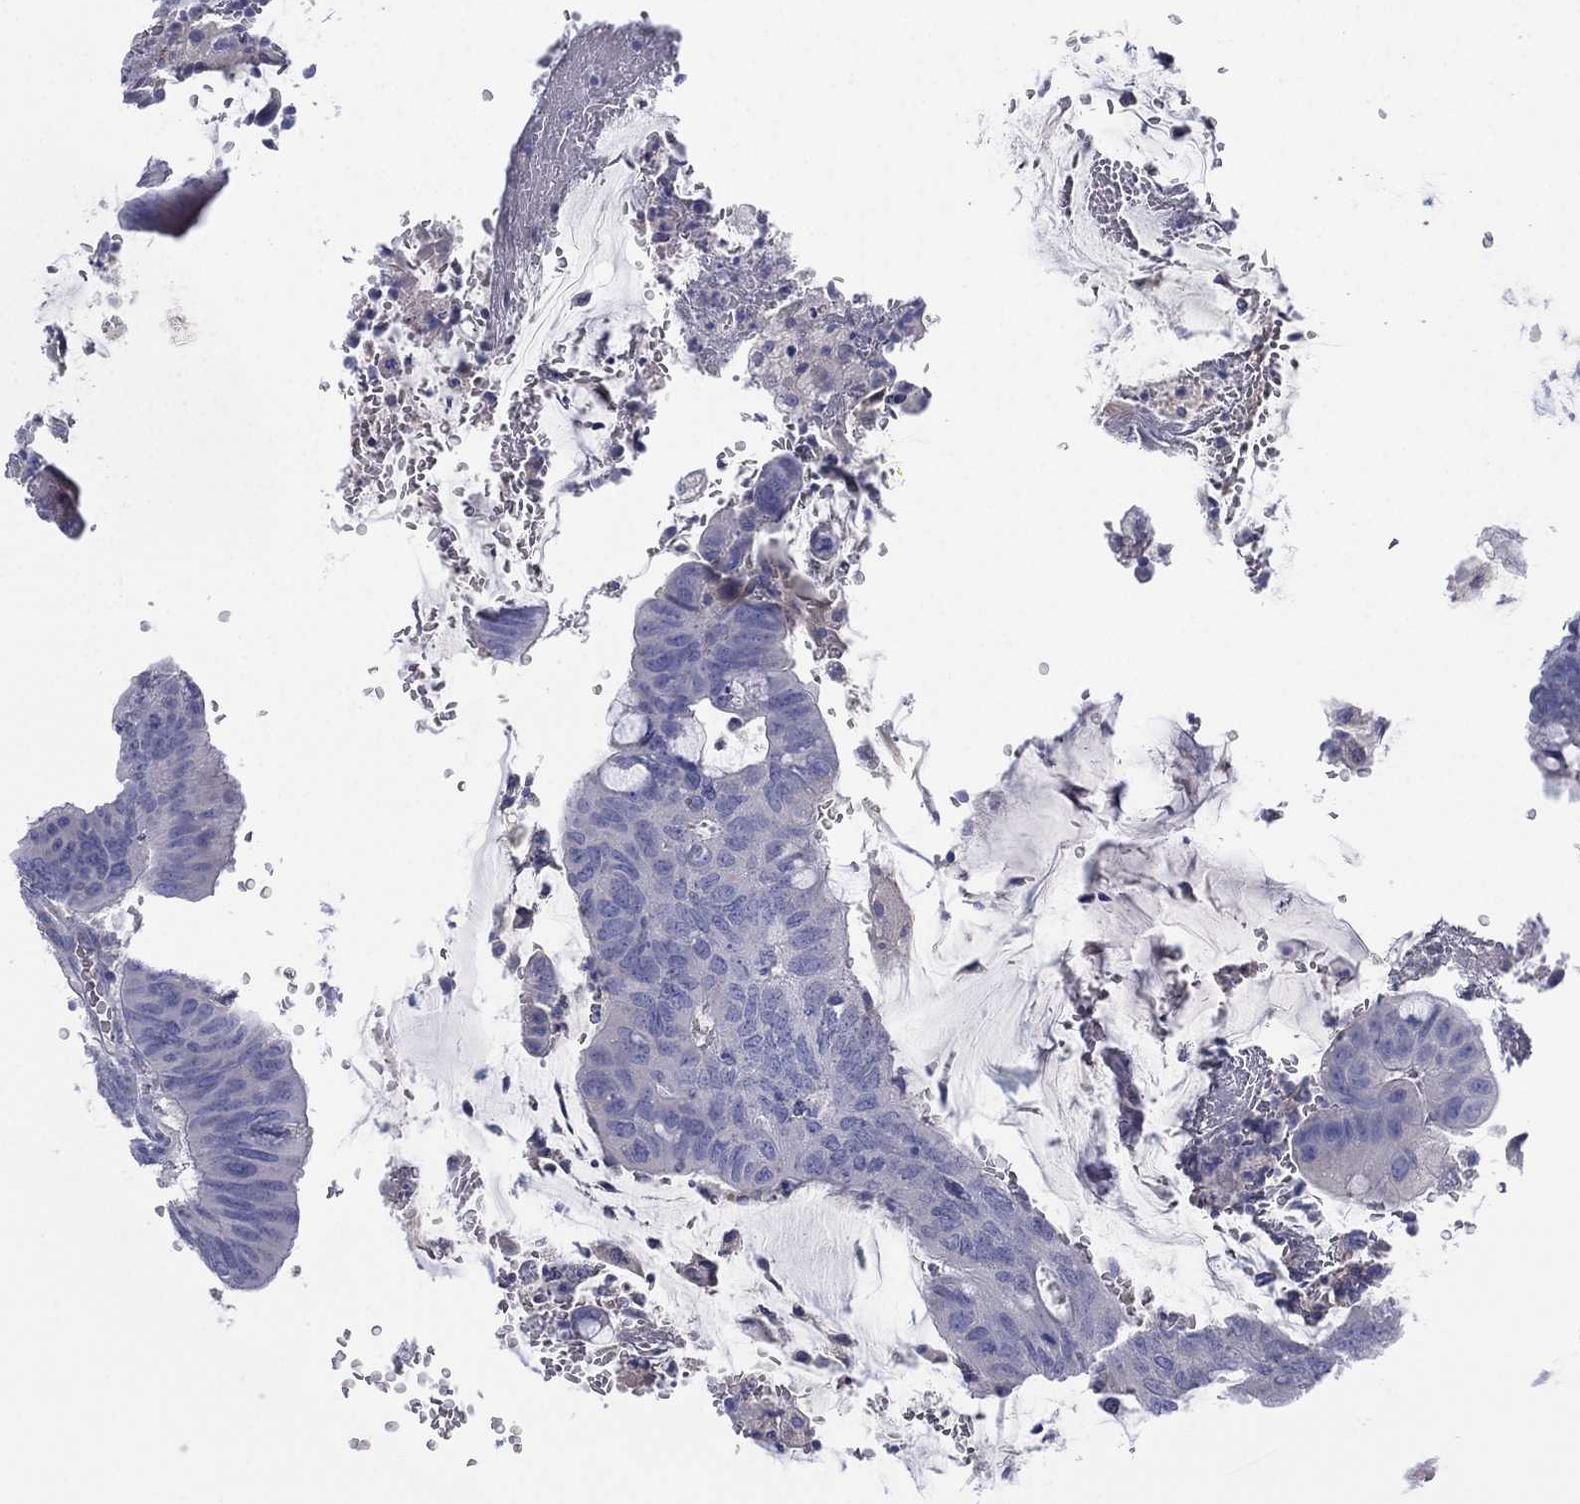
{"staining": {"intensity": "negative", "quantity": "none", "location": "none"}, "tissue": "colorectal cancer", "cell_type": "Tumor cells", "image_type": "cancer", "snomed": [{"axis": "morphology", "description": "Normal tissue, NOS"}, {"axis": "morphology", "description": "Adenocarcinoma, NOS"}, {"axis": "topography", "description": "Rectum"}], "caption": "The histopathology image exhibits no significant expression in tumor cells of colorectal adenocarcinoma.", "gene": "CYP2D6", "patient": {"sex": "male", "age": 92}}